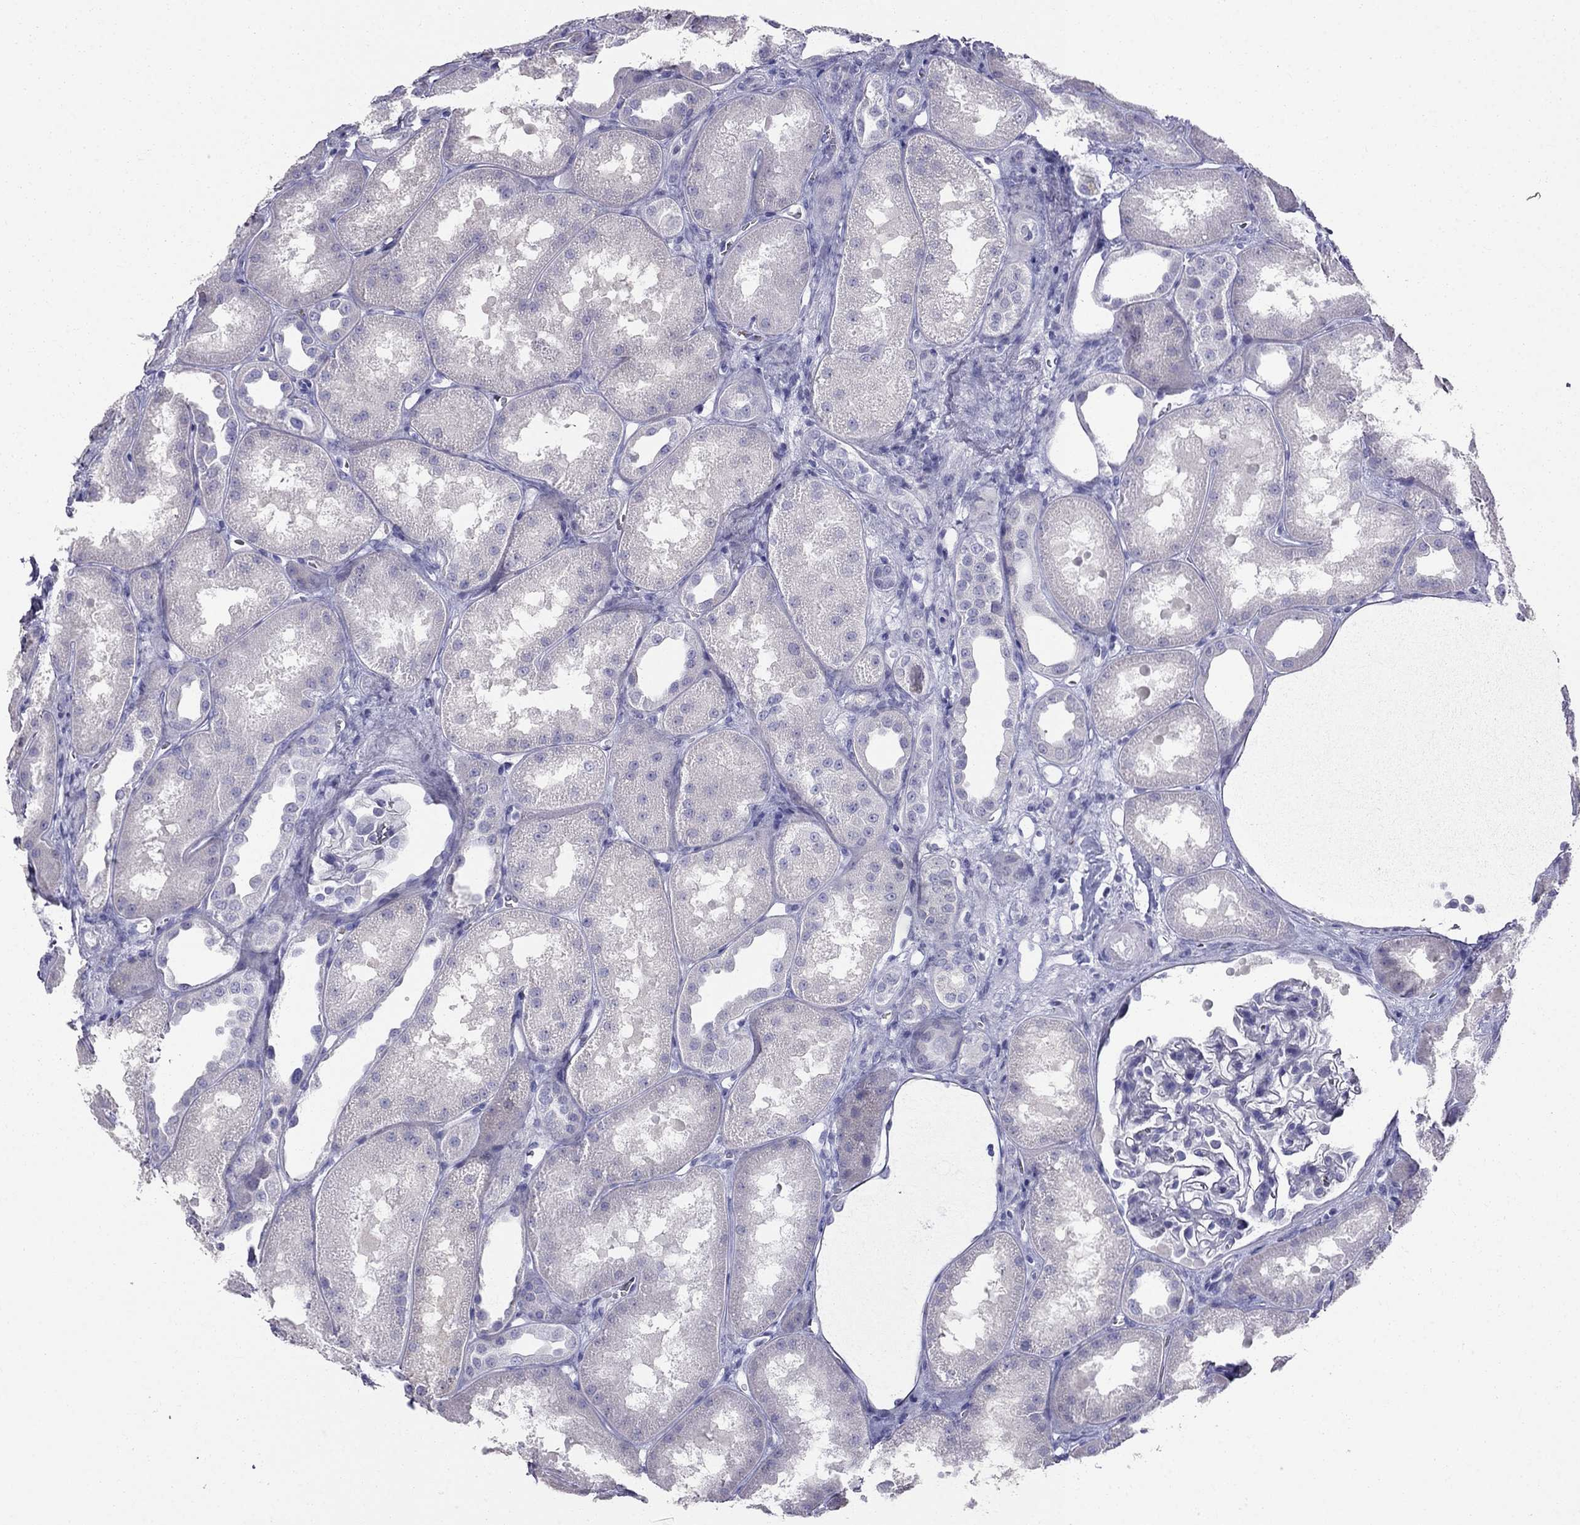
{"staining": {"intensity": "negative", "quantity": "none", "location": "none"}, "tissue": "kidney", "cell_type": "Cells in glomeruli", "image_type": "normal", "snomed": [{"axis": "morphology", "description": "Normal tissue, NOS"}, {"axis": "topography", "description": "Kidney"}], "caption": "IHC photomicrograph of benign kidney: kidney stained with DAB reveals no significant protein expression in cells in glomeruli. (DAB (3,3'-diaminobenzidine) immunohistochemistry (IHC) with hematoxylin counter stain).", "gene": "DNAAF6", "patient": {"sex": "male", "age": 61}}